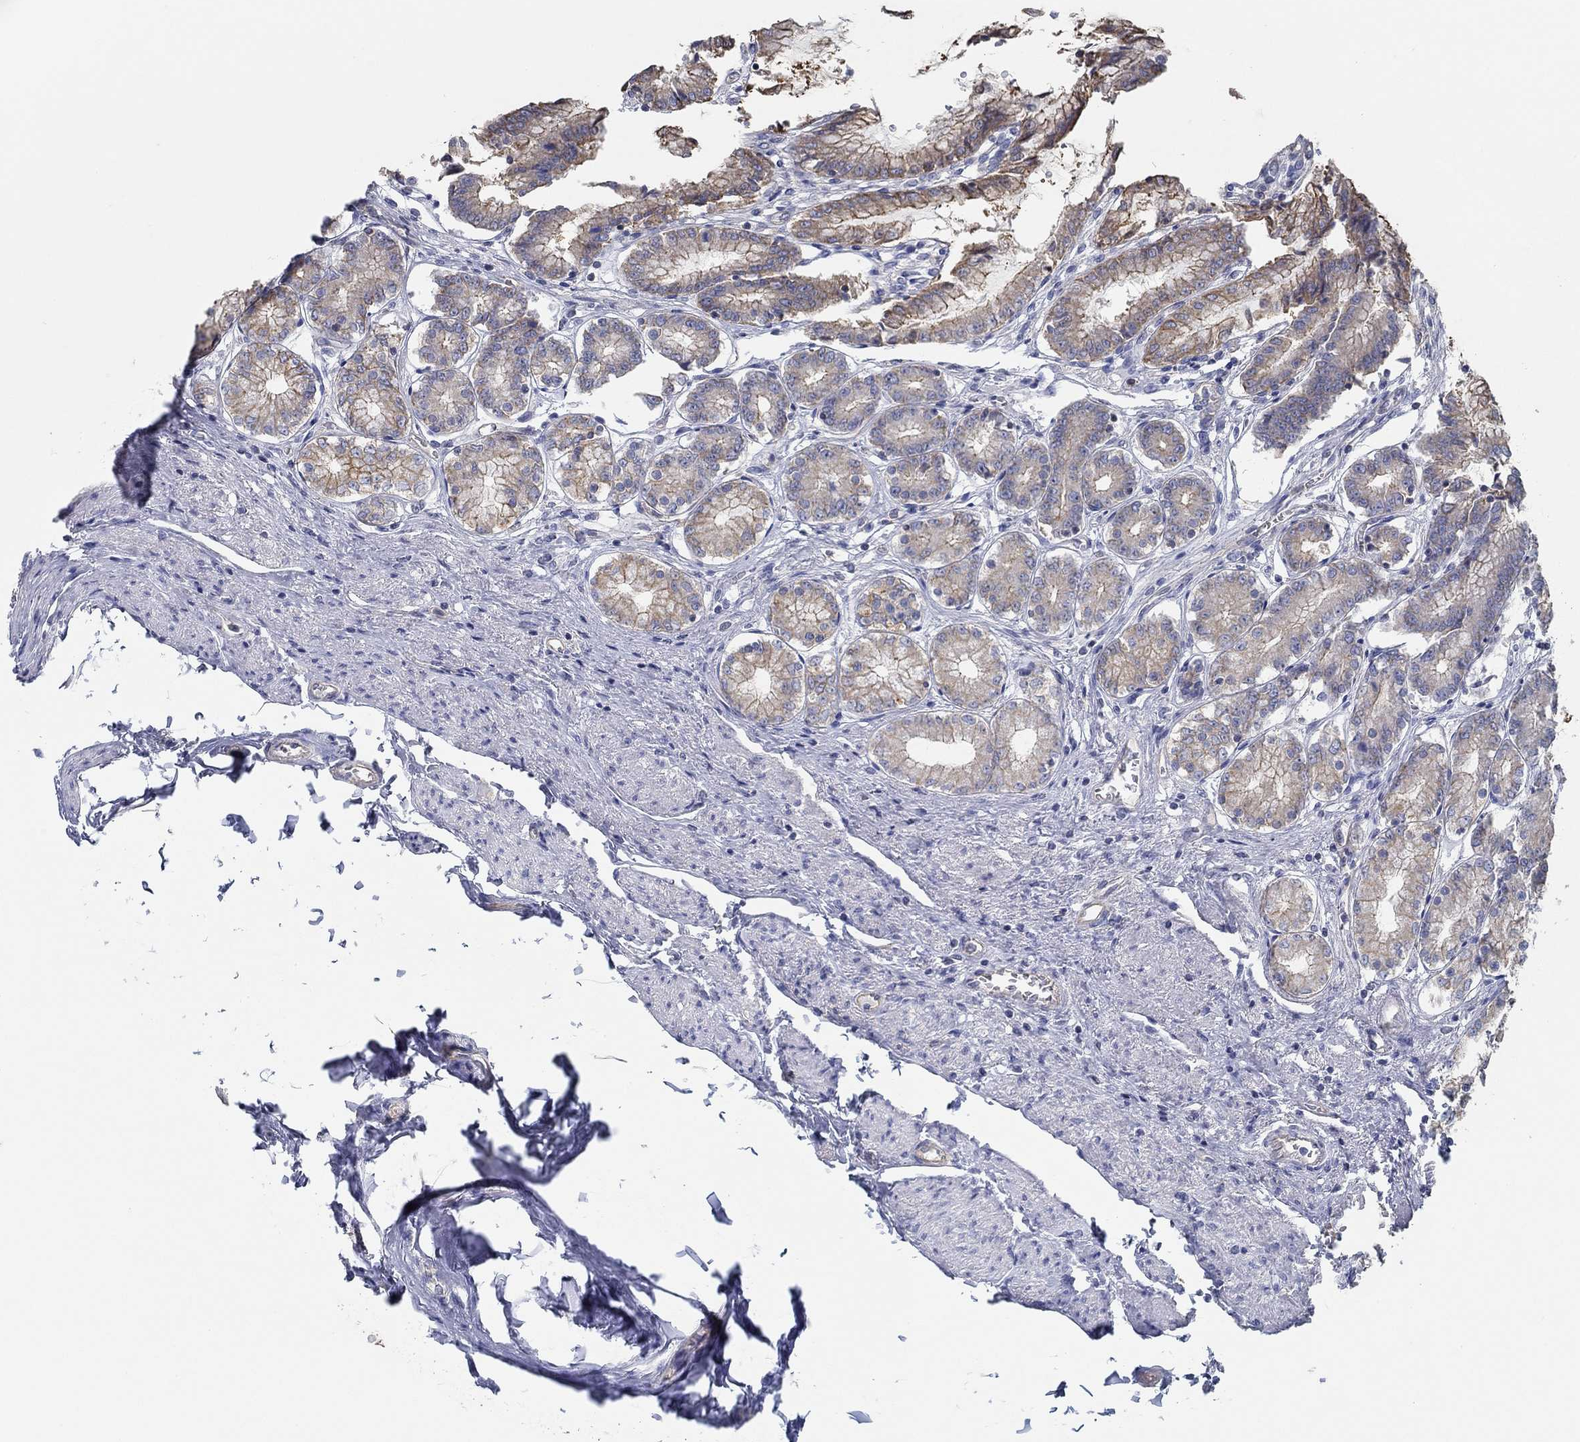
{"staining": {"intensity": "moderate", "quantity": "25%-75%", "location": "cytoplasmic/membranous"}, "tissue": "stomach", "cell_type": "Glandular cells", "image_type": "normal", "snomed": [{"axis": "morphology", "description": "Normal tissue, NOS"}, {"axis": "topography", "description": "Stomach"}], "caption": "IHC staining of unremarkable stomach, which demonstrates medium levels of moderate cytoplasmic/membranous positivity in about 25%-75% of glandular cells indicating moderate cytoplasmic/membranous protein staining. The staining was performed using DAB (brown) for protein detection and nuclei were counterstained in hematoxylin (blue).", "gene": "BBOF1", "patient": {"sex": "female", "age": 65}}